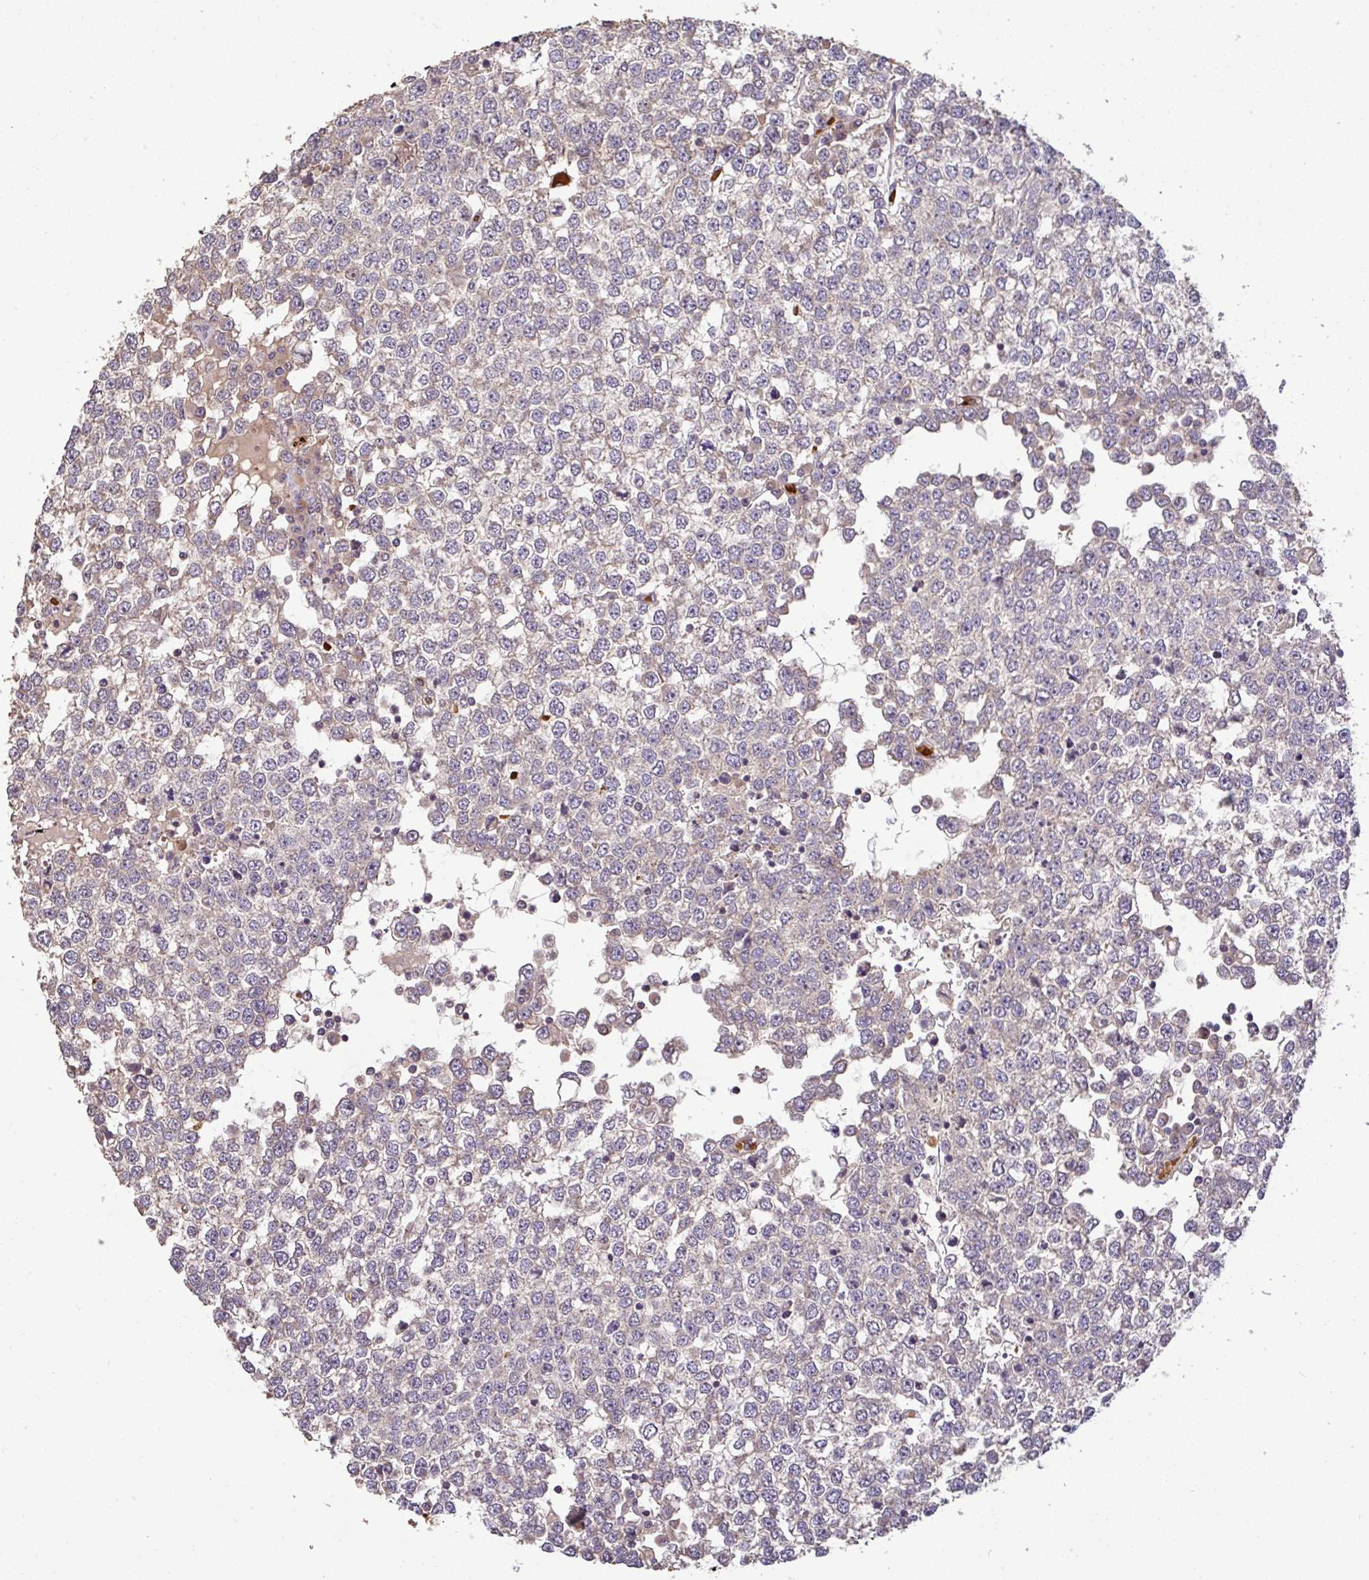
{"staining": {"intensity": "weak", "quantity": "<25%", "location": "cytoplasmic/membranous"}, "tissue": "testis cancer", "cell_type": "Tumor cells", "image_type": "cancer", "snomed": [{"axis": "morphology", "description": "Seminoma, NOS"}, {"axis": "topography", "description": "Testis"}], "caption": "Immunohistochemical staining of human testis seminoma exhibits no significant staining in tumor cells. The staining is performed using DAB brown chromogen with nuclei counter-stained in using hematoxylin.", "gene": "C1QTNF9B", "patient": {"sex": "male", "age": 65}}